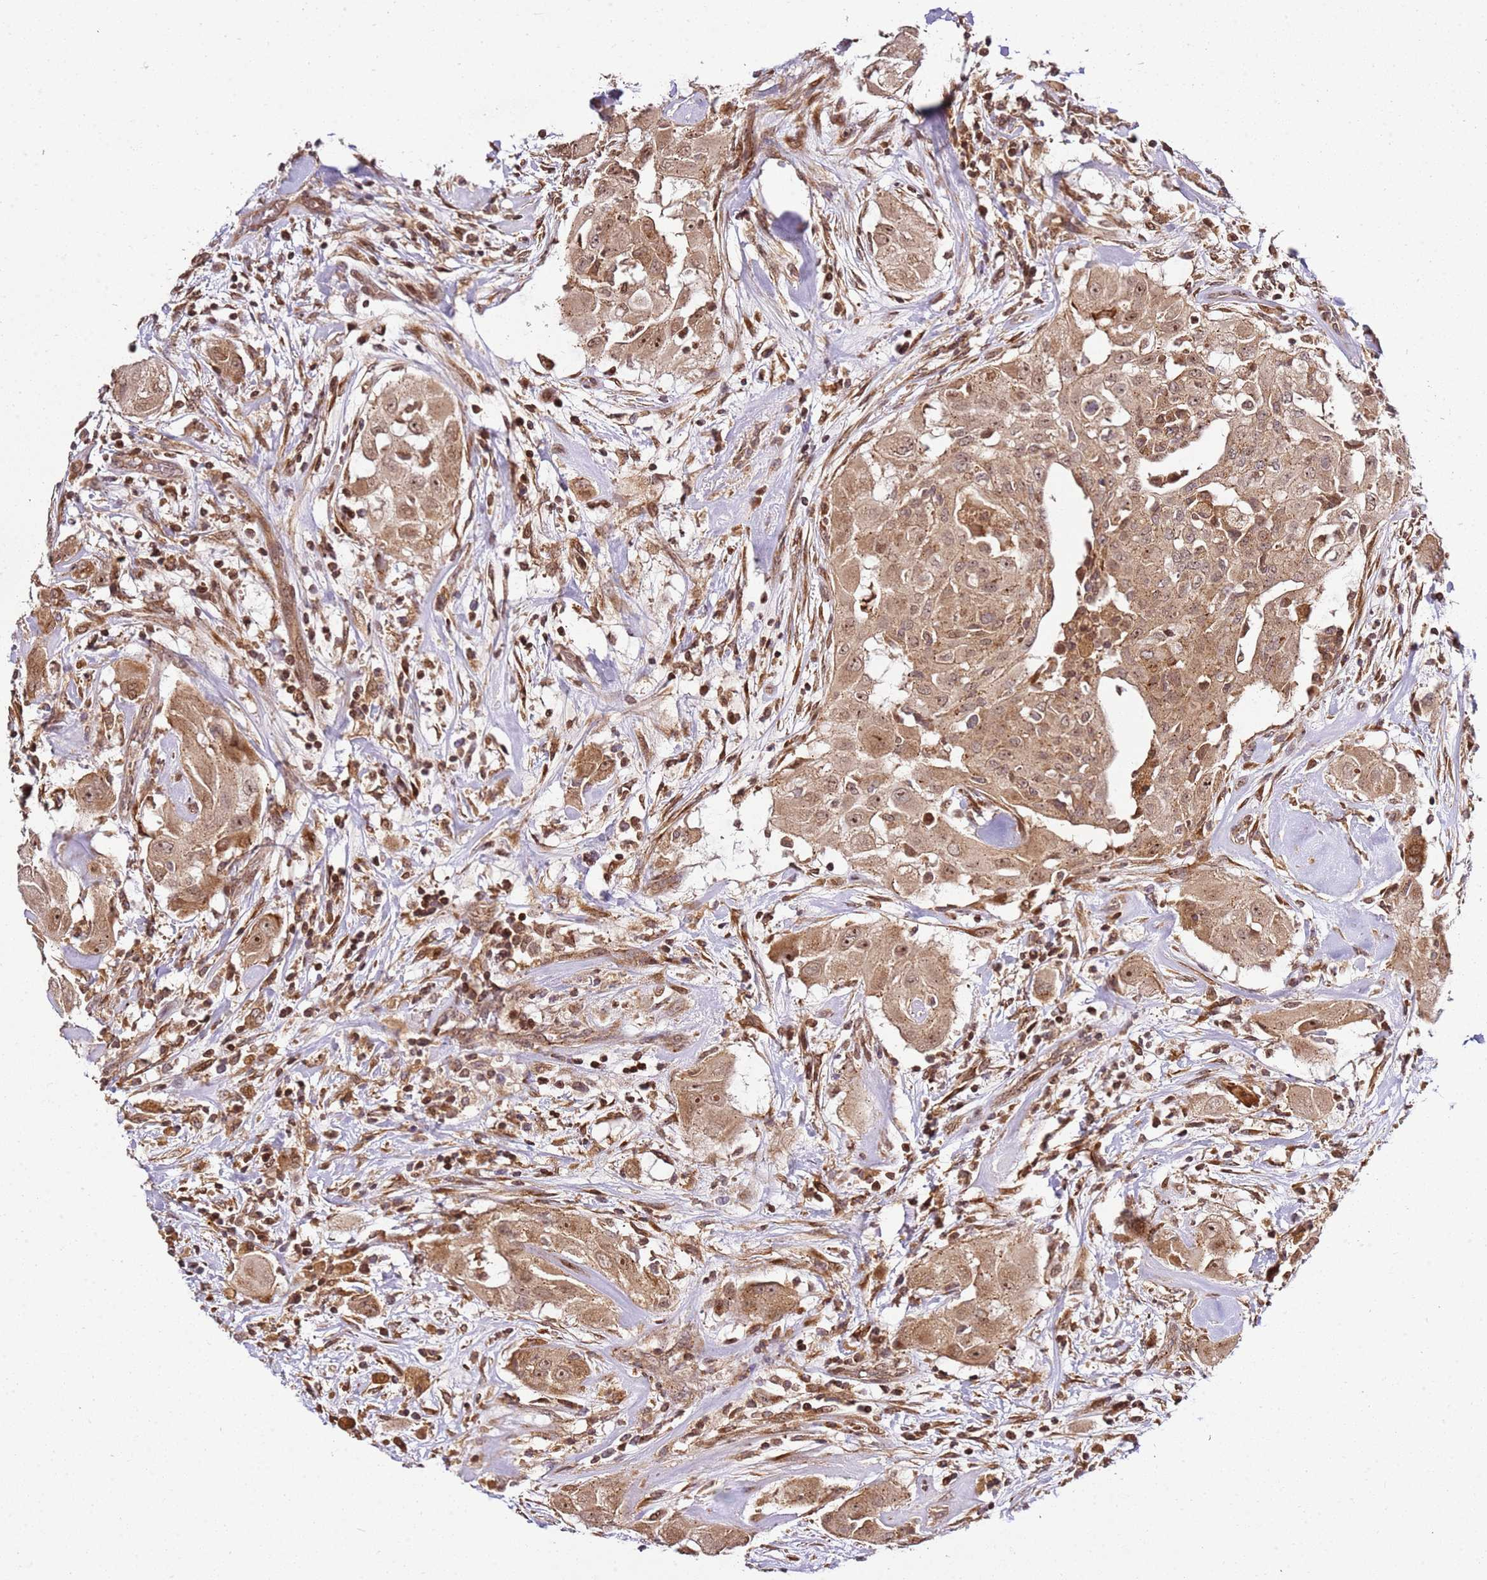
{"staining": {"intensity": "moderate", "quantity": ">75%", "location": "cytoplasmic/membranous,nuclear"}, "tissue": "thyroid cancer", "cell_type": "Tumor cells", "image_type": "cancer", "snomed": [{"axis": "morphology", "description": "Papillary adenocarcinoma, NOS"}, {"axis": "topography", "description": "Thyroid gland"}], "caption": "Immunohistochemical staining of human thyroid papillary adenocarcinoma displays medium levels of moderate cytoplasmic/membranous and nuclear expression in about >75% of tumor cells. (DAB (3,3'-diaminobenzidine) IHC with brightfield microscopy, high magnification).", "gene": "RASA3", "patient": {"sex": "female", "age": 59}}